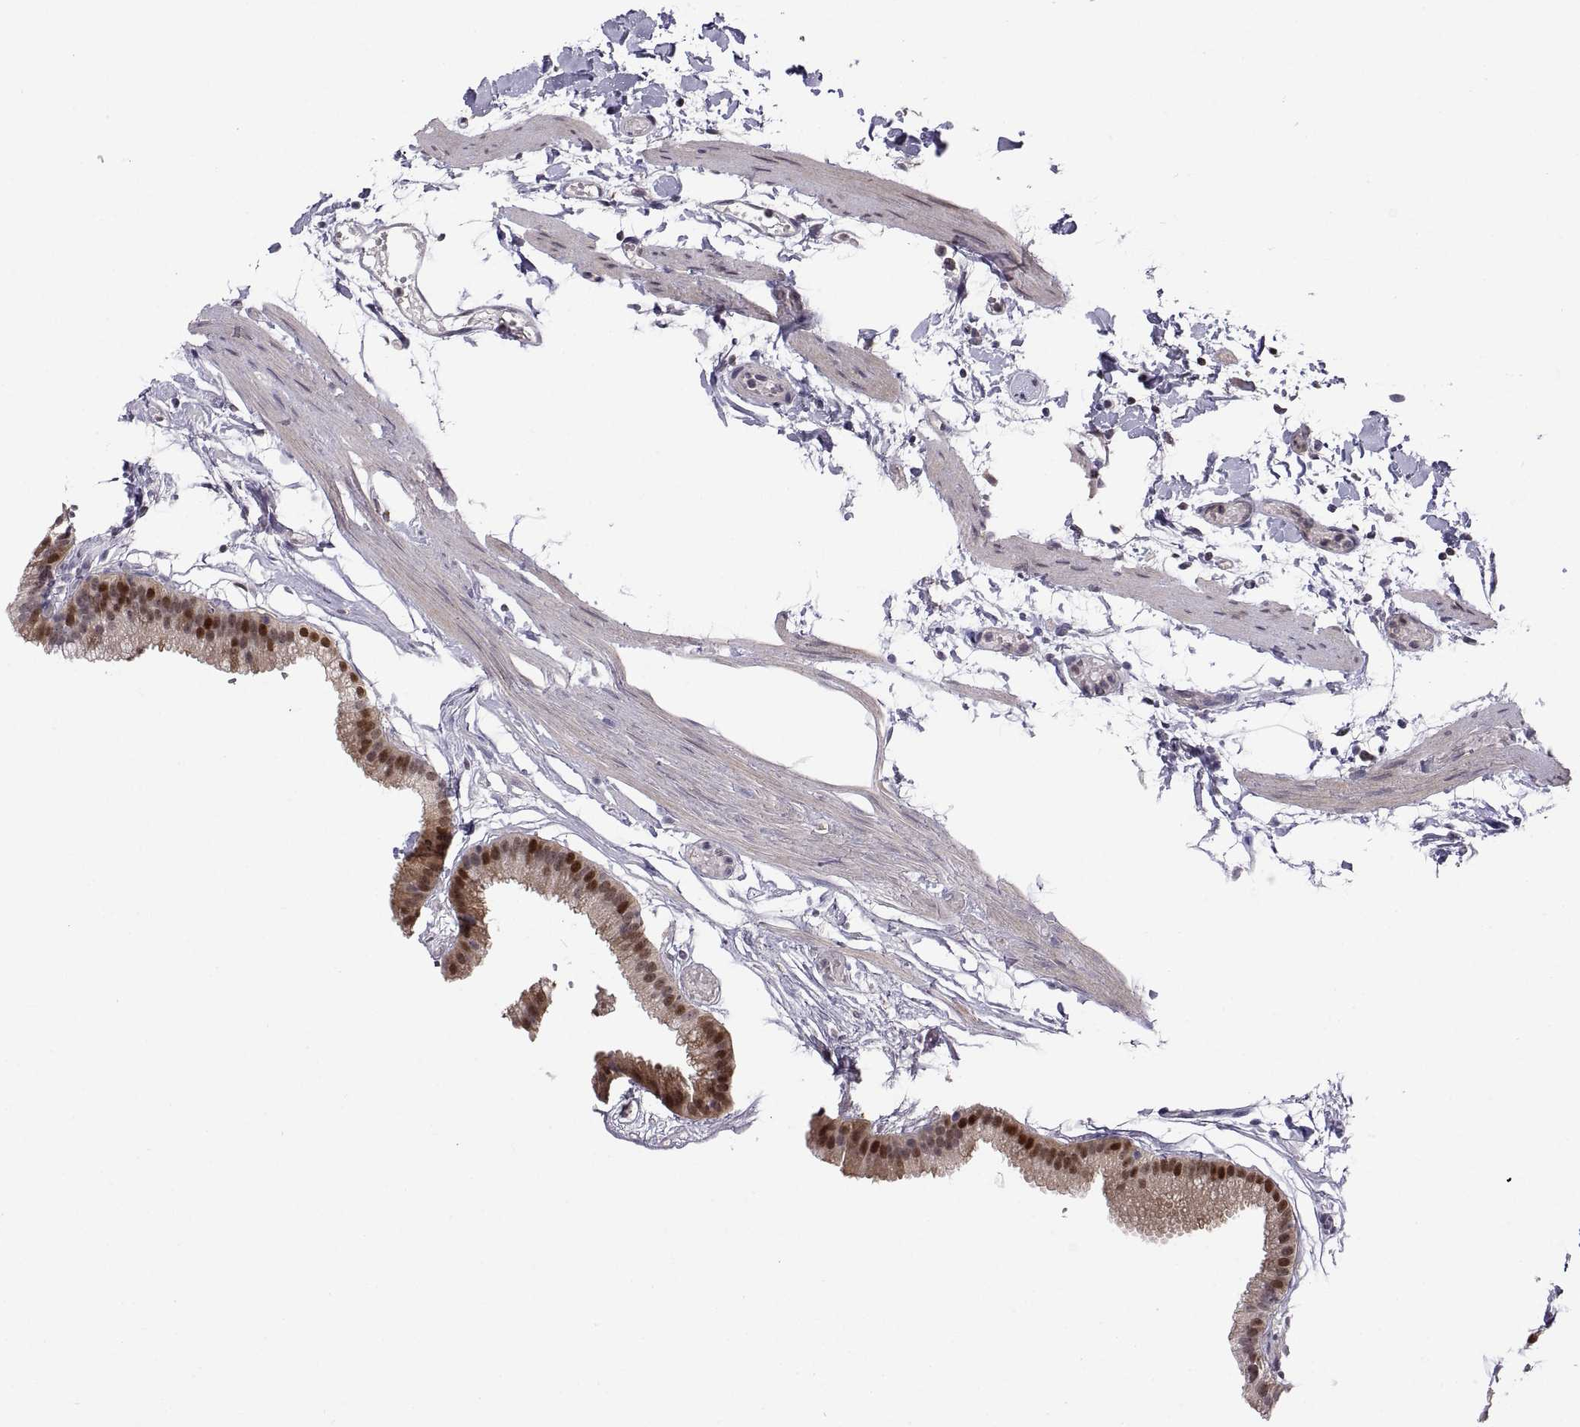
{"staining": {"intensity": "strong", "quantity": ">75%", "location": "nuclear"}, "tissue": "gallbladder", "cell_type": "Glandular cells", "image_type": "normal", "snomed": [{"axis": "morphology", "description": "Normal tissue, NOS"}, {"axis": "topography", "description": "Gallbladder"}], "caption": "This is a histology image of immunohistochemistry (IHC) staining of unremarkable gallbladder, which shows strong expression in the nuclear of glandular cells.", "gene": "CHFR", "patient": {"sex": "female", "age": 45}}